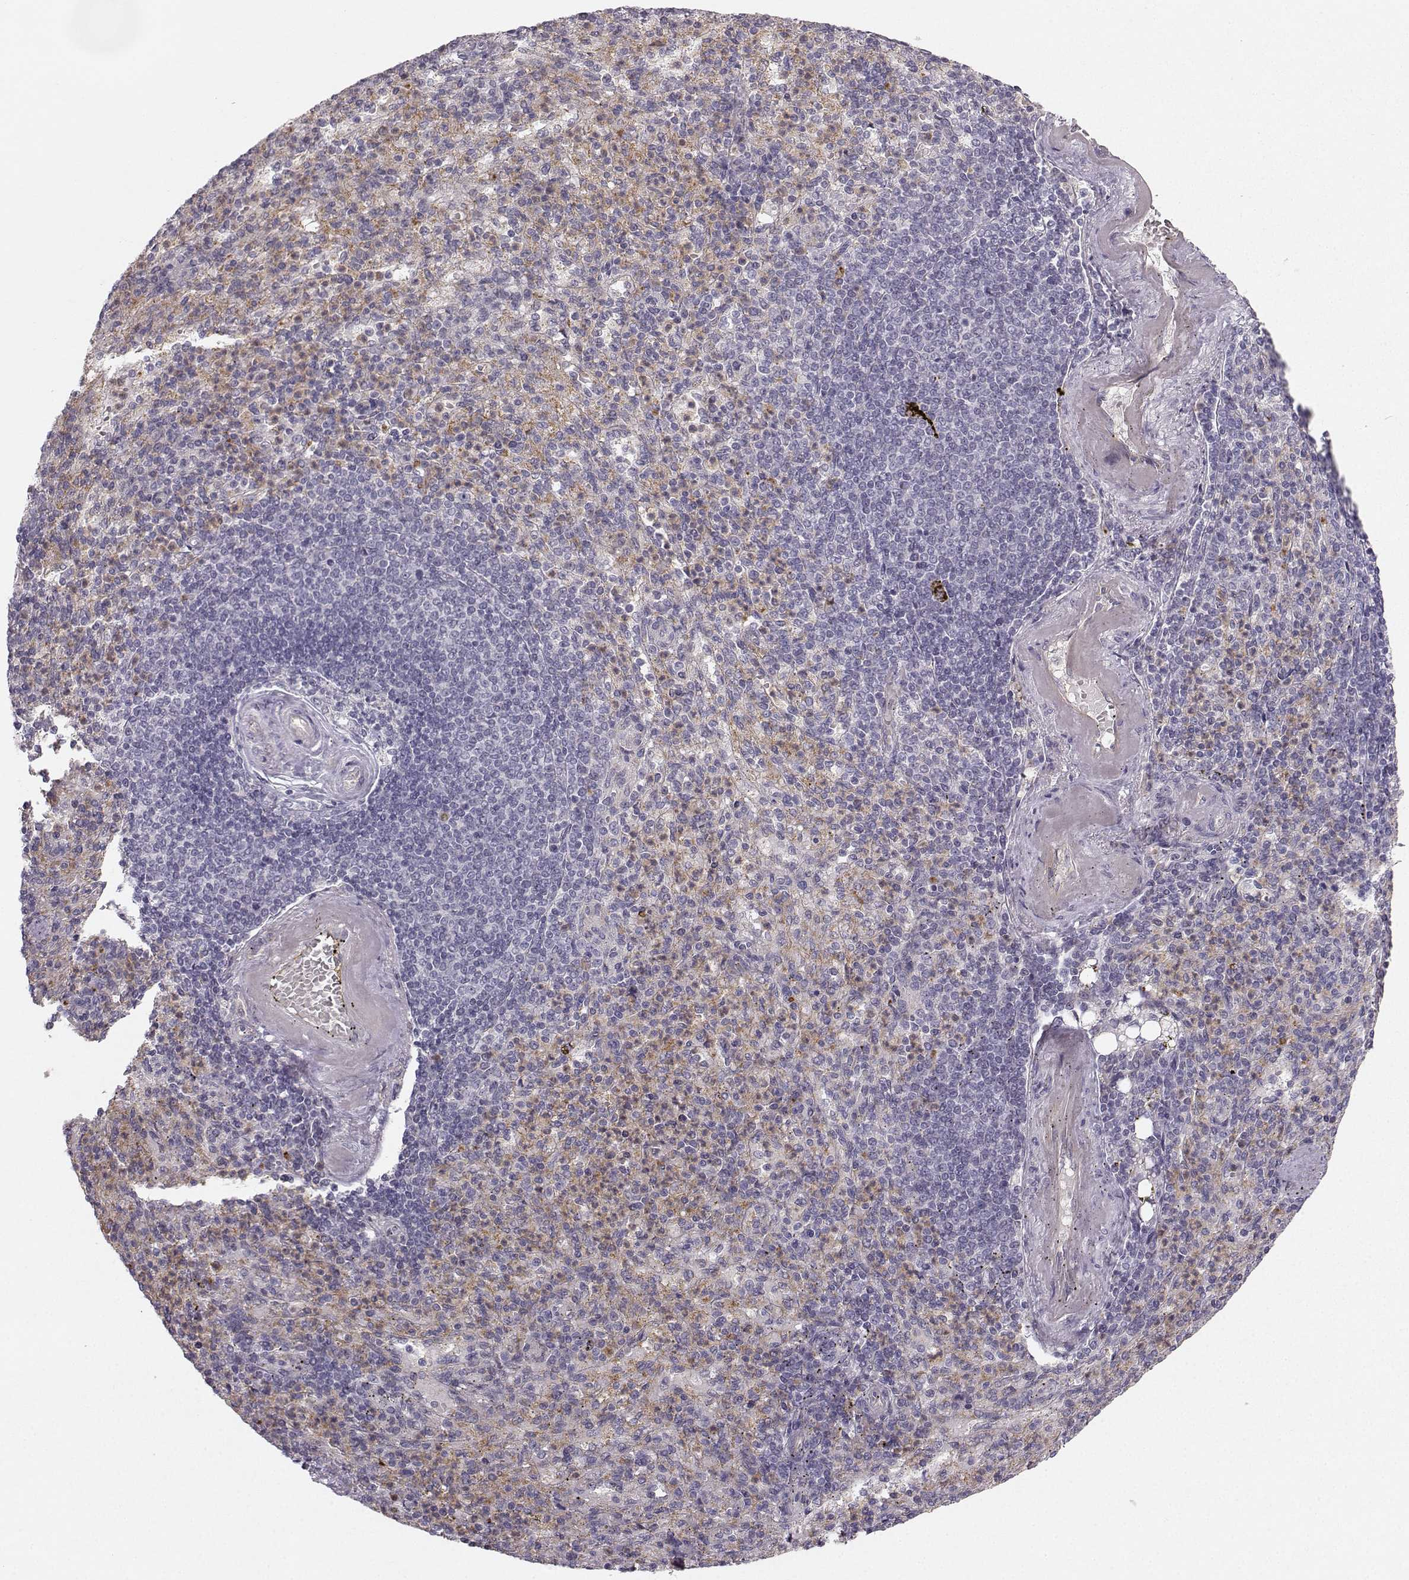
{"staining": {"intensity": "weak", "quantity": "25%-75%", "location": "cytoplasmic/membranous"}, "tissue": "spleen", "cell_type": "Cells in red pulp", "image_type": "normal", "snomed": [{"axis": "morphology", "description": "Normal tissue, NOS"}, {"axis": "topography", "description": "Spleen"}], "caption": "IHC micrograph of normal spleen stained for a protein (brown), which shows low levels of weak cytoplasmic/membranous expression in approximately 25%-75% of cells in red pulp.", "gene": "OPRD1", "patient": {"sex": "female", "age": 74}}